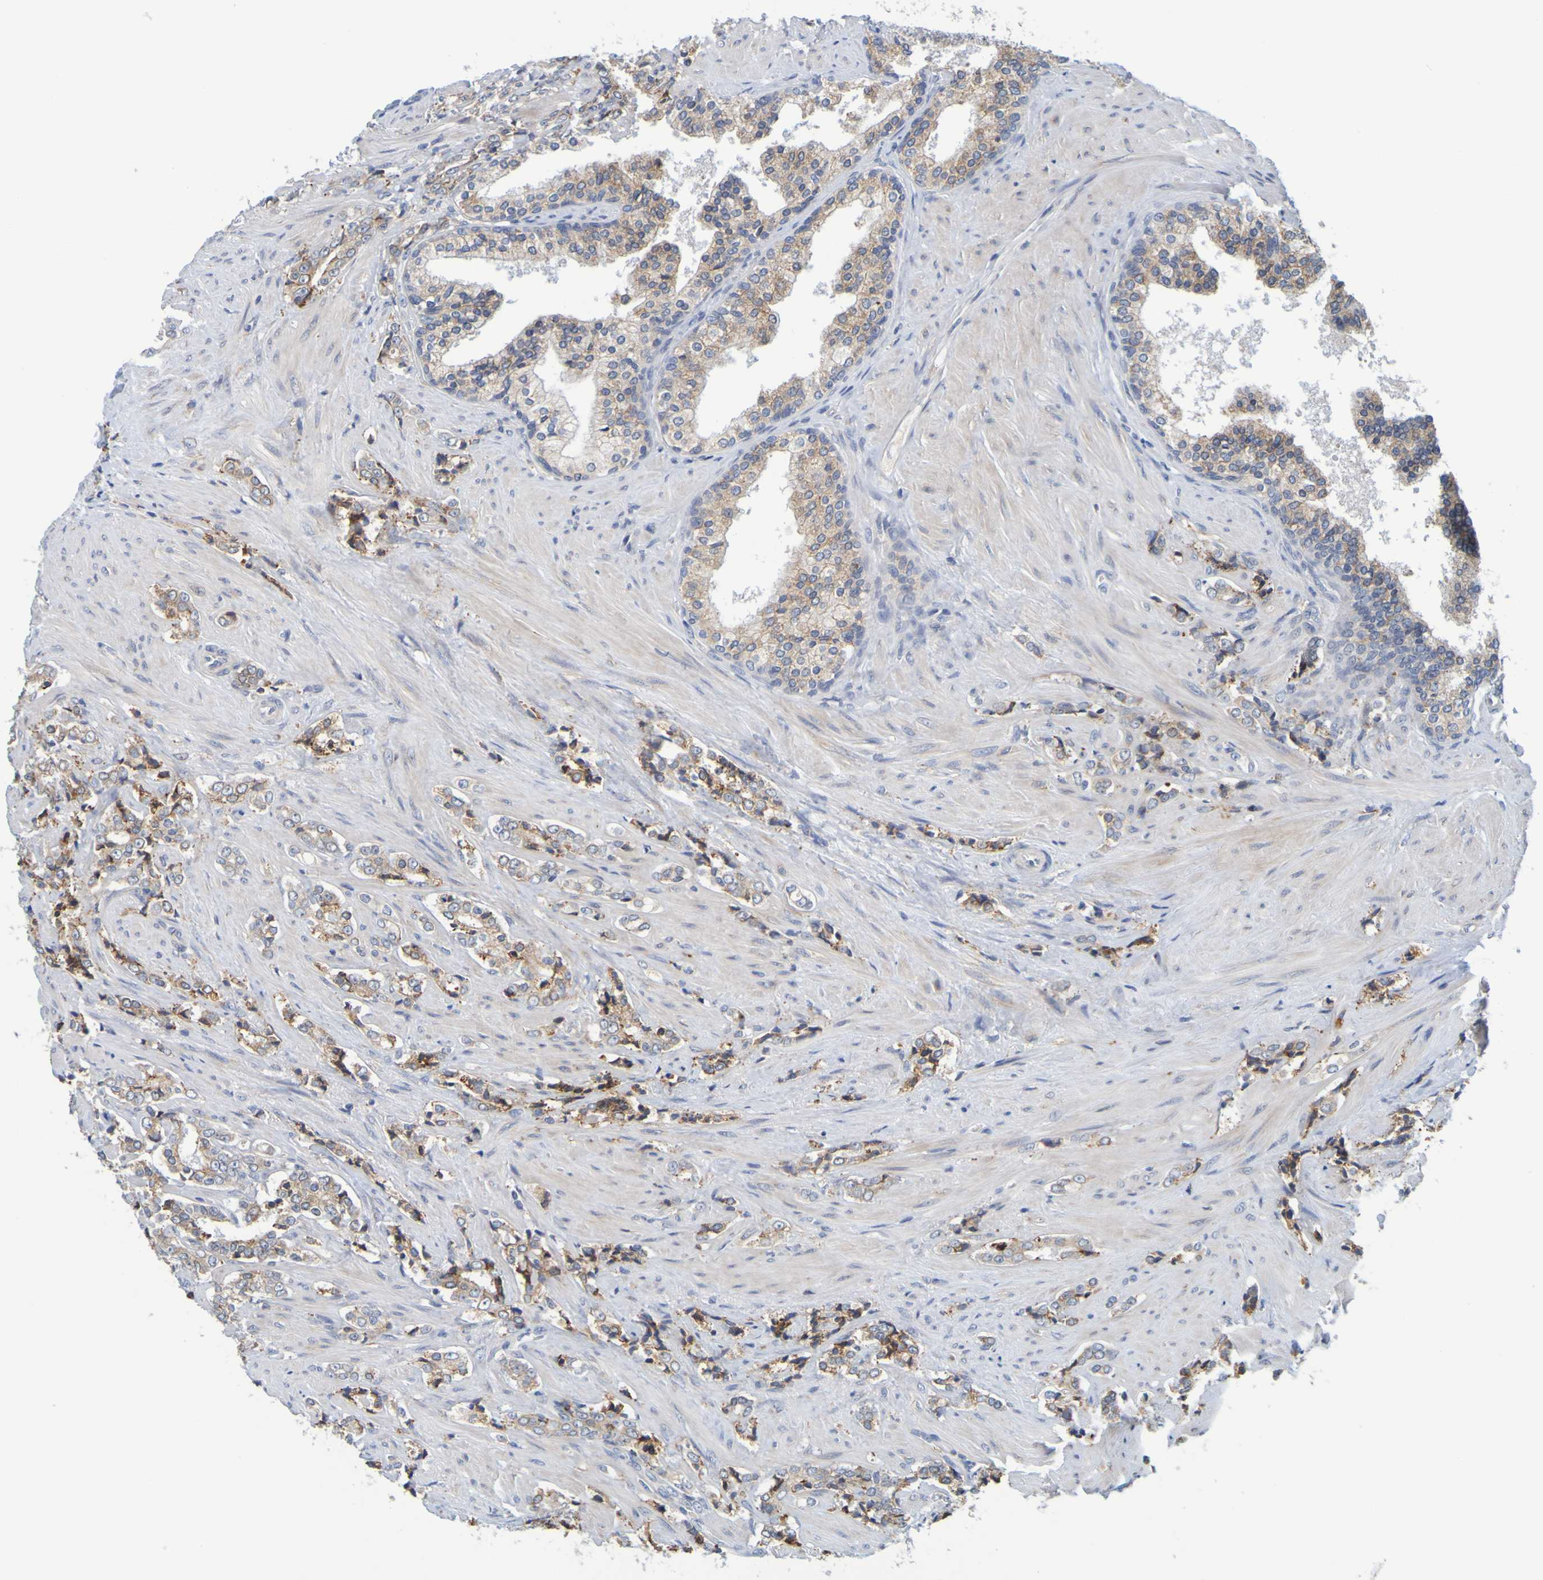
{"staining": {"intensity": "moderate", "quantity": ">75%", "location": "cytoplasmic/membranous"}, "tissue": "prostate cancer", "cell_type": "Tumor cells", "image_type": "cancer", "snomed": [{"axis": "morphology", "description": "Adenocarcinoma, Low grade"}, {"axis": "topography", "description": "Prostate"}], "caption": "Moderate cytoplasmic/membranous positivity for a protein is present in about >75% of tumor cells of prostate low-grade adenocarcinoma using immunohistochemistry.", "gene": "SIL1", "patient": {"sex": "male", "age": 60}}